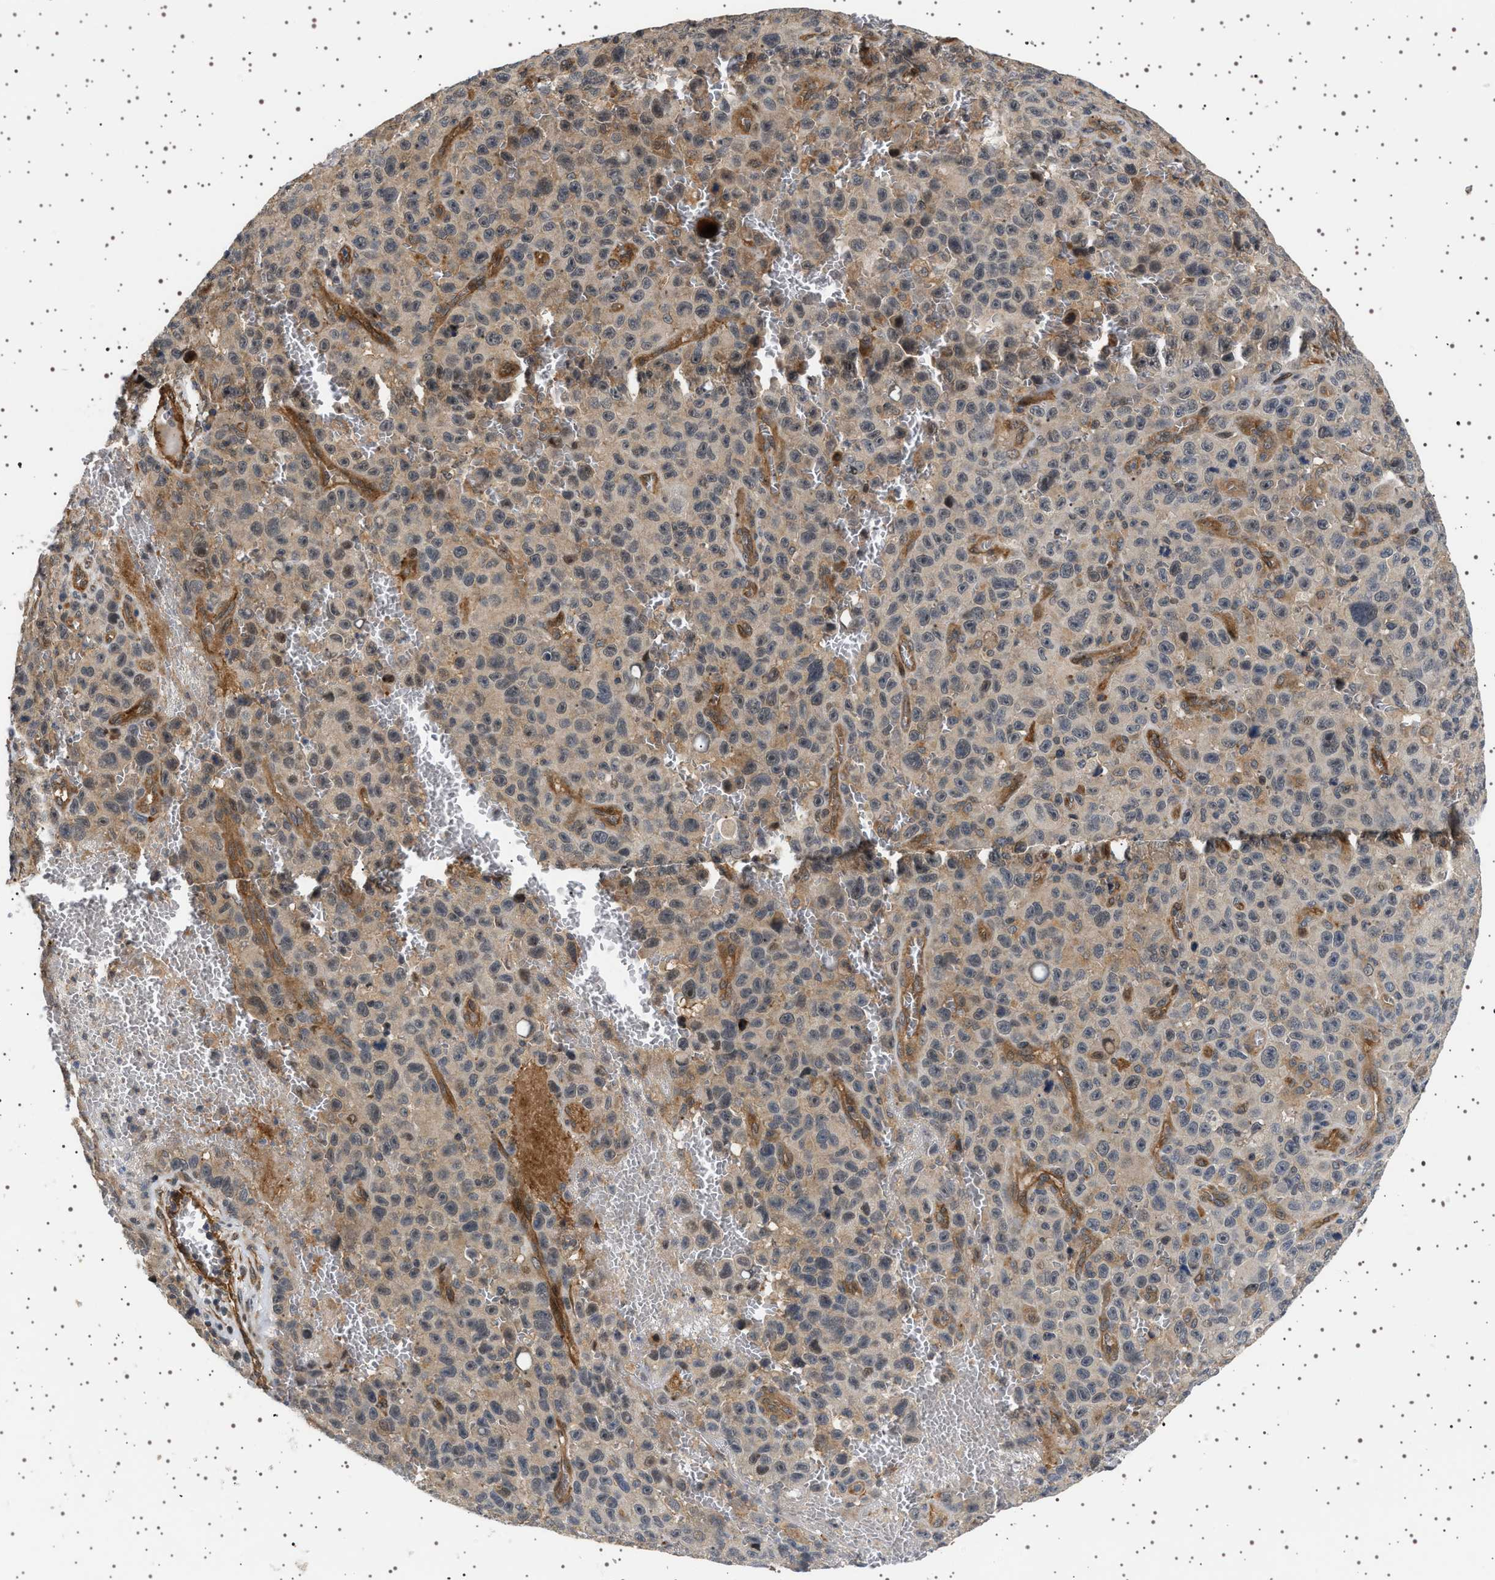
{"staining": {"intensity": "weak", "quantity": ">75%", "location": "cytoplasmic/membranous"}, "tissue": "melanoma", "cell_type": "Tumor cells", "image_type": "cancer", "snomed": [{"axis": "morphology", "description": "Malignant melanoma, NOS"}, {"axis": "topography", "description": "Skin"}], "caption": "Tumor cells exhibit low levels of weak cytoplasmic/membranous expression in approximately >75% of cells in melanoma.", "gene": "BAG3", "patient": {"sex": "female", "age": 82}}